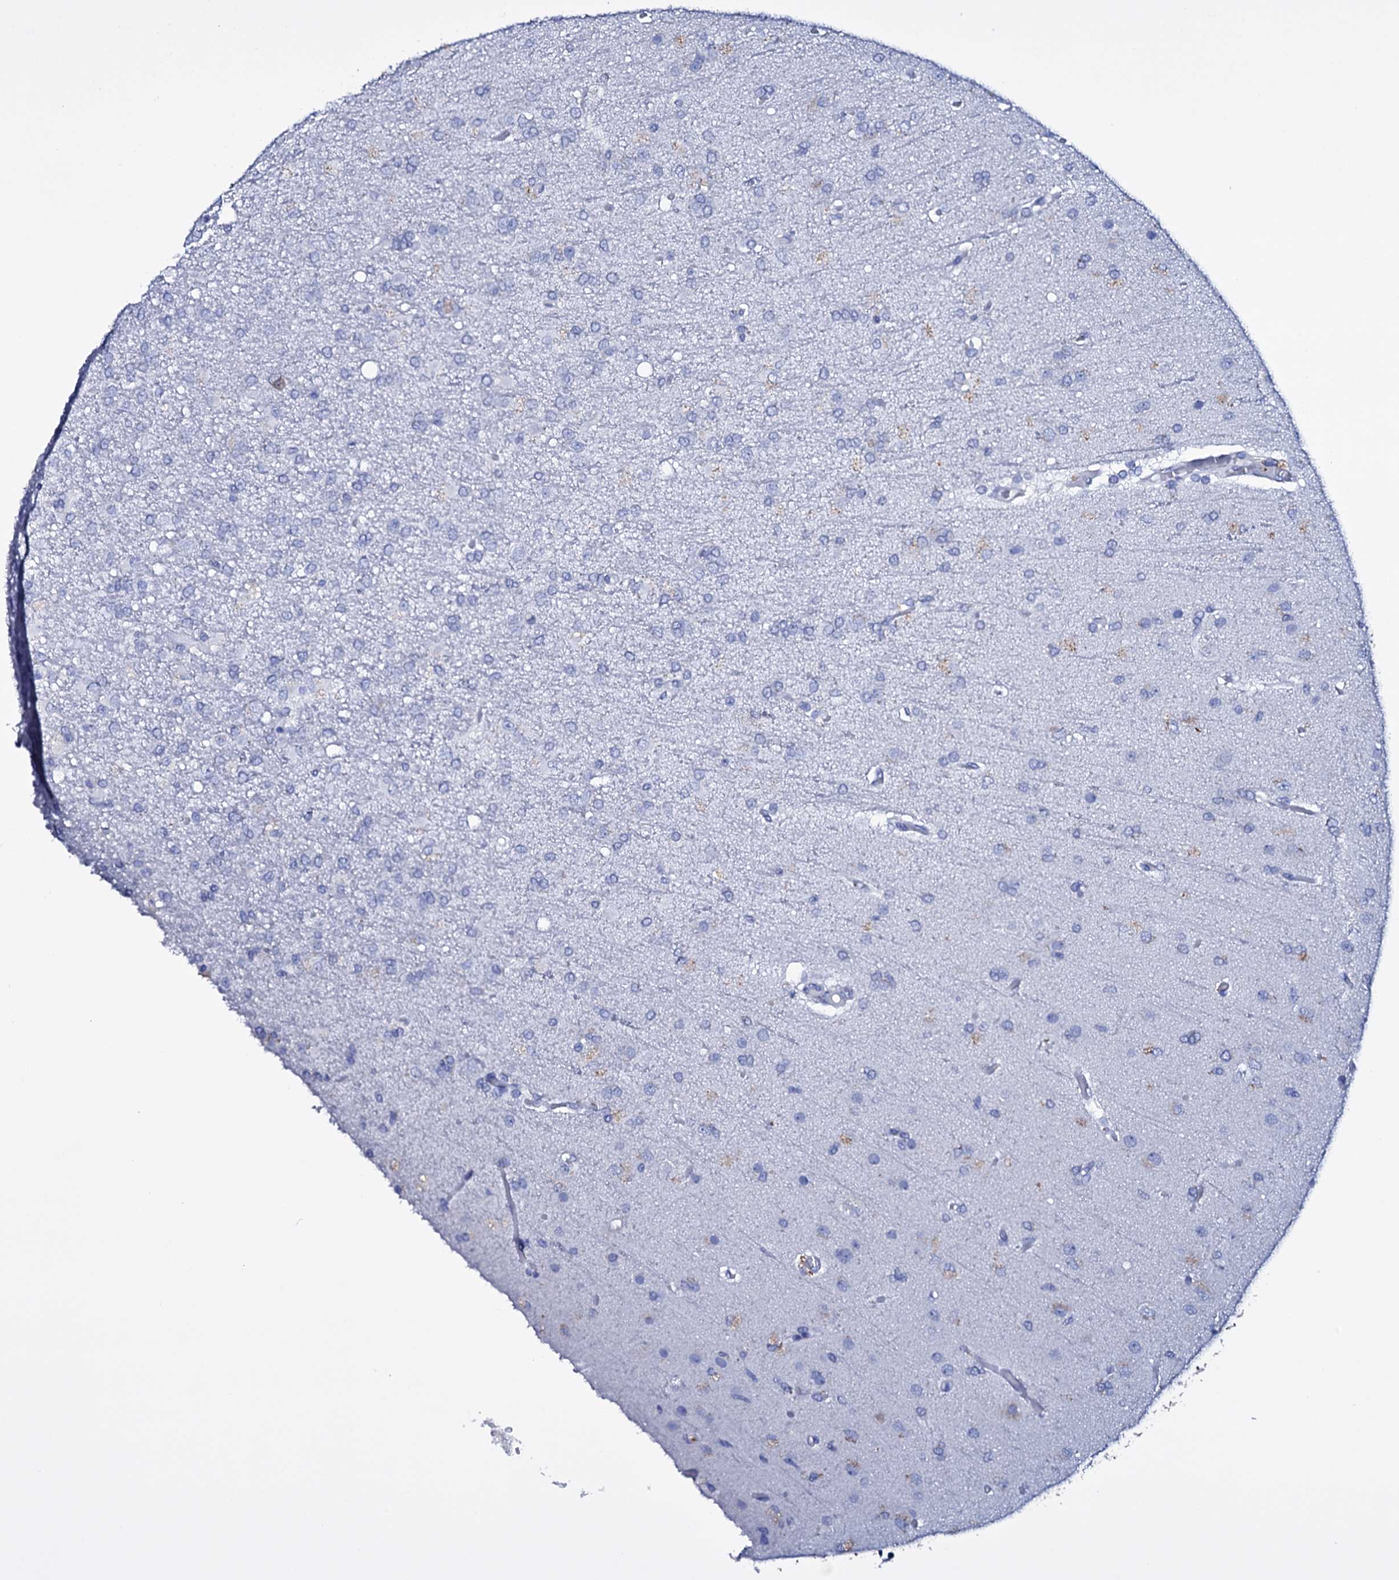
{"staining": {"intensity": "negative", "quantity": "none", "location": "none"}, "tissue": "glioma", "cell_type": "Tumor cells", "image_type": "cancer", "snomed": [{"axis": "morphology", "description": "Glioma, malignant, High grade"}, {"axis": "topography", "description": "Brain"}], "caption": "Glioma was stained to show a protein in brown. There is no significant staining in tumor cells. The staining is performed using DAB brown chromogen with nuclei counter-stained in using hematoxylin.", "gene": "ITPRID2", "patient": {"sex": "female", "age": 74}}